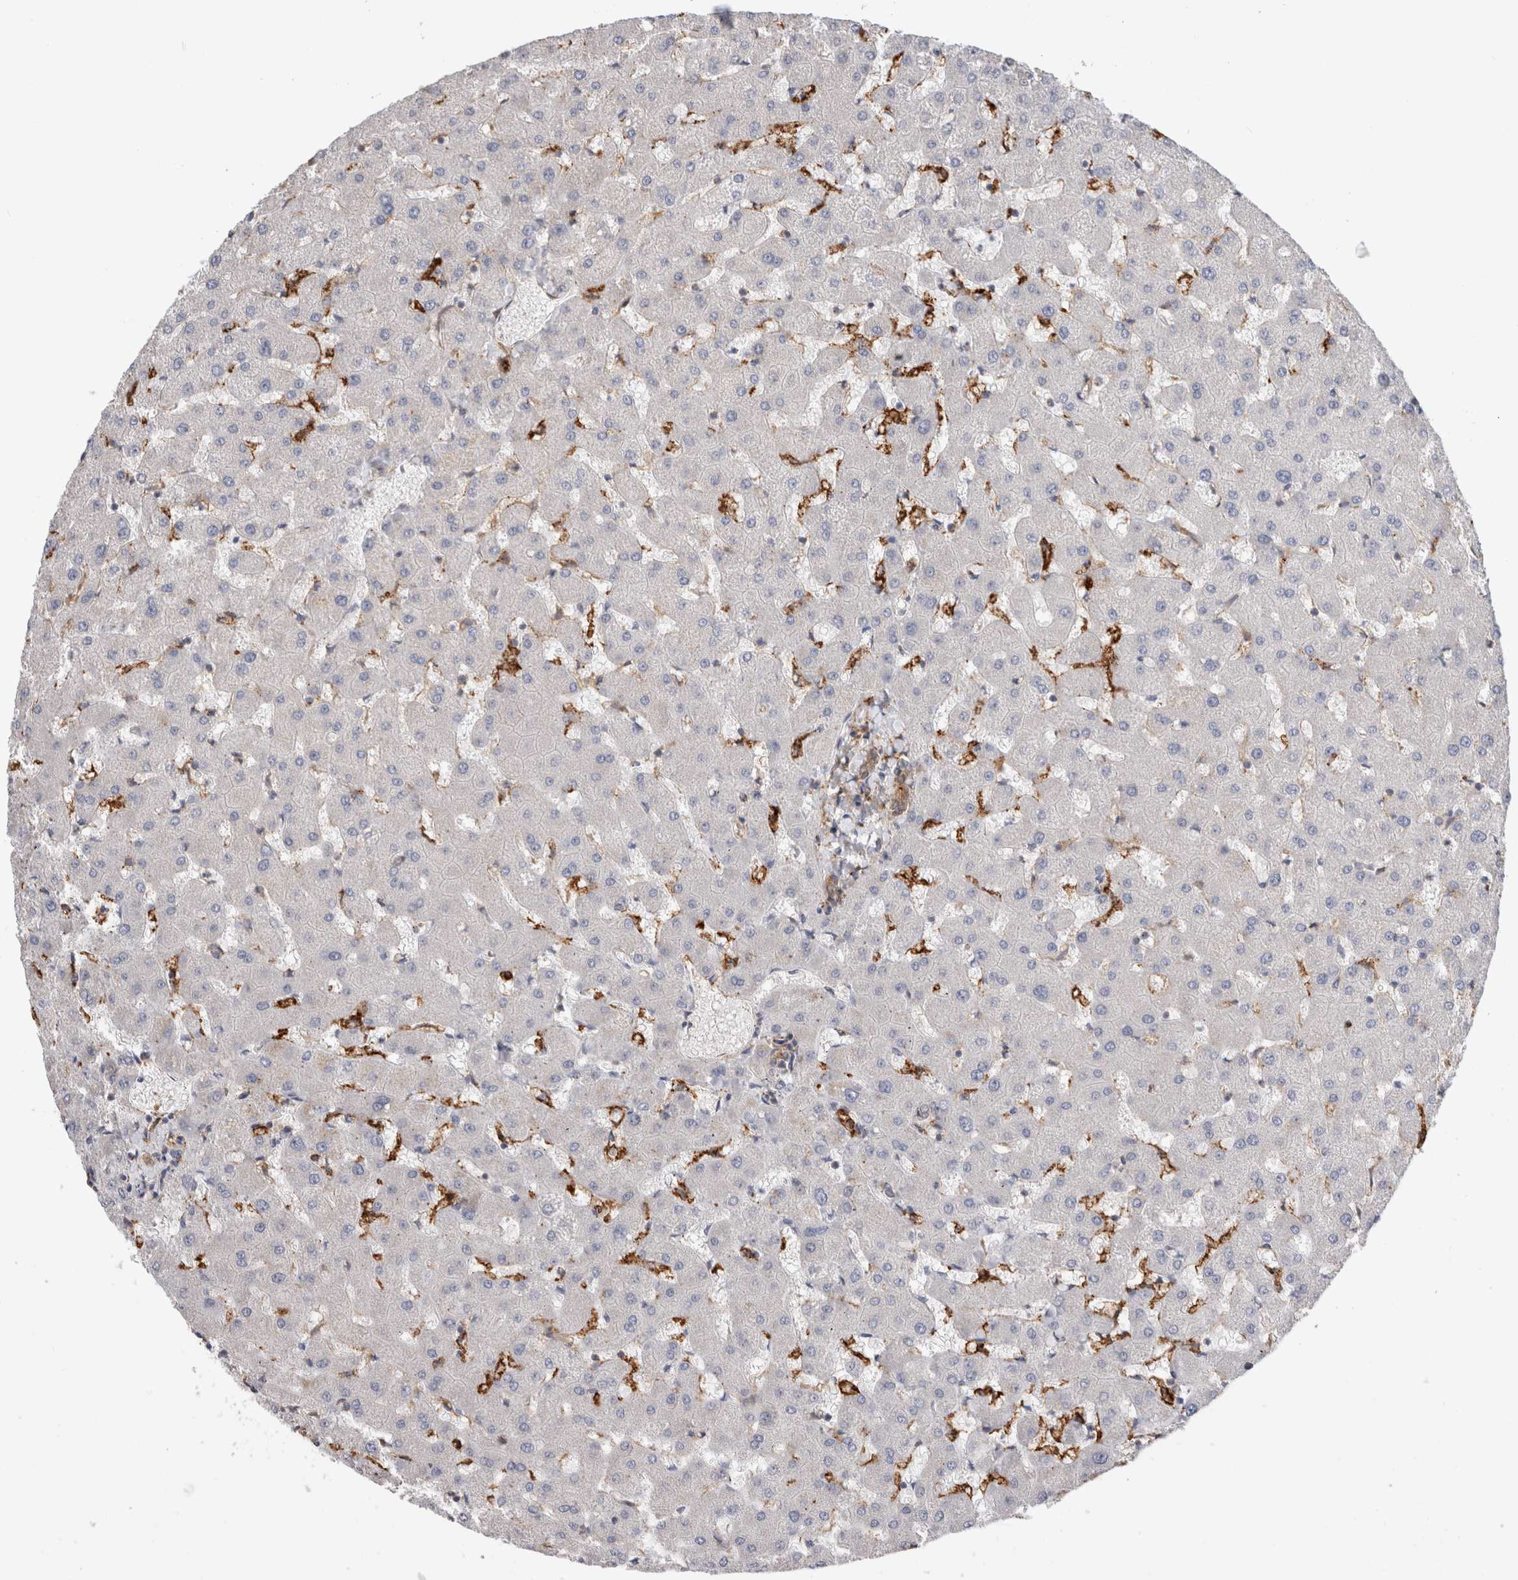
{"staining": {"intensity": "weak", "quantity": ">75%", "location": "cytoplasmic/membranous"}, "tissue": "liver", "cell_type": "Cholangiocytes", "image_type": "normal", "snomed": [{"axis": "morphology", "description": "Normal tissue, NOS"}, {"axis": "topography", "description": "Liver"}], "caption": "Immunohistochemical staining of unremarkable liver demonstrates low levels of weak cytoplasmic/membranous expression in about >75% of cholangiocytes. The protein of interest is stained brown, and the nuclei are stained in blue (DAB IHC with brightfield microscopy, high magnification).", "gene": "CCDC88B", "patient": {"sex": "female", "age": 63}}